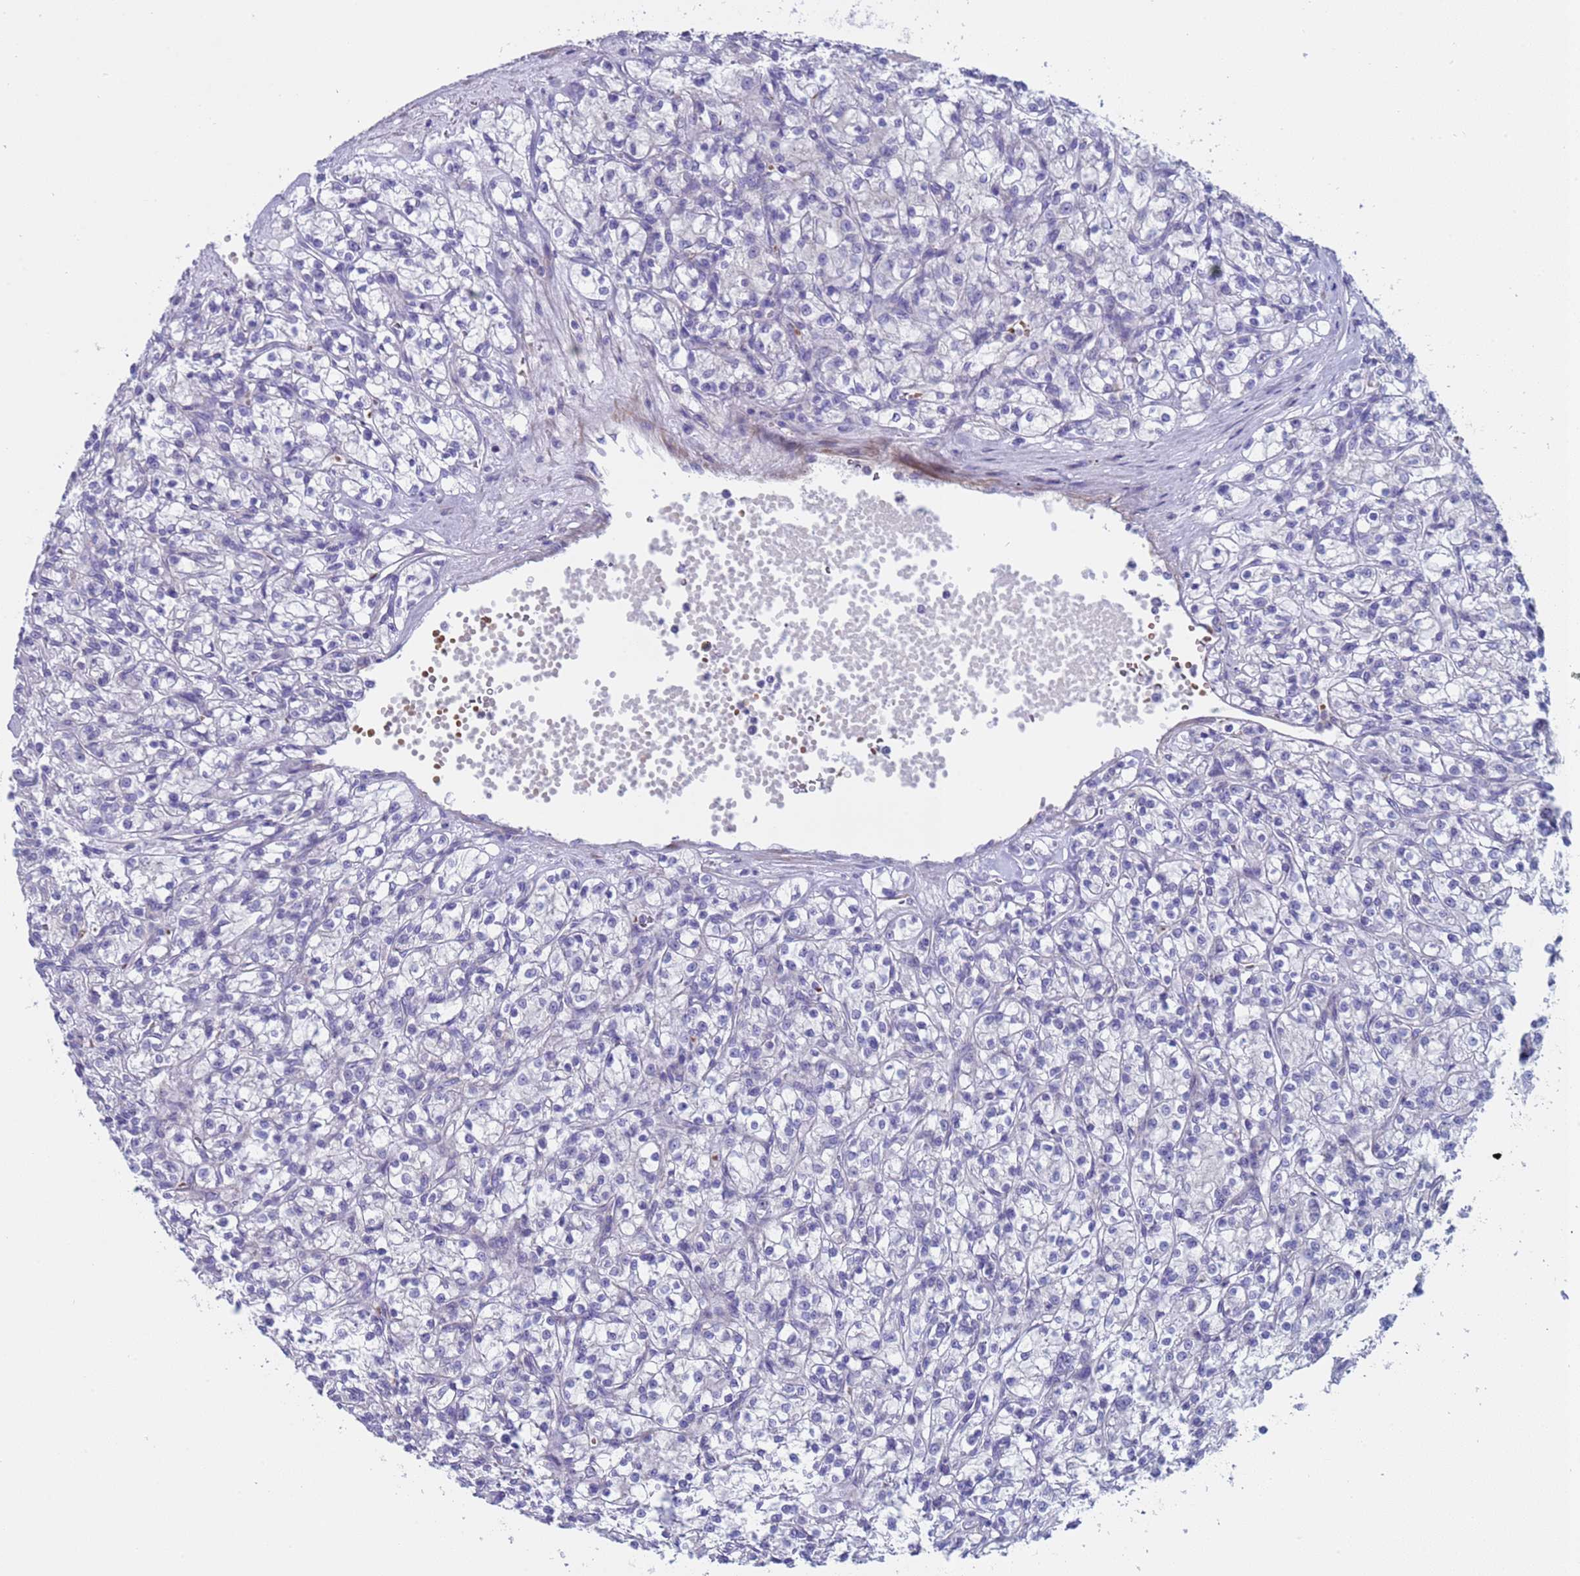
{"staining": {"intensity": "negative", "quantity": "none", "location": "none"}, "tissue": "renal cancer", "cell_type": "Tumor cells", "image_type": "cancer", "snomed": [{"axis": "morphology", "description": "Adenocarcinoma, NOS"}, {"axis": "topography", "description": "Kidney"}], "caption": "This is a histopathology image of immunohistochemistry (IHC) staining of renal adenocarcinoma, which shows no positivity in tumor cells. (DAB immunohistochemistry with hematoxylin counter stain).", "gene": "KBTBD3", "patient": {"sex": "female", "age": 59}}